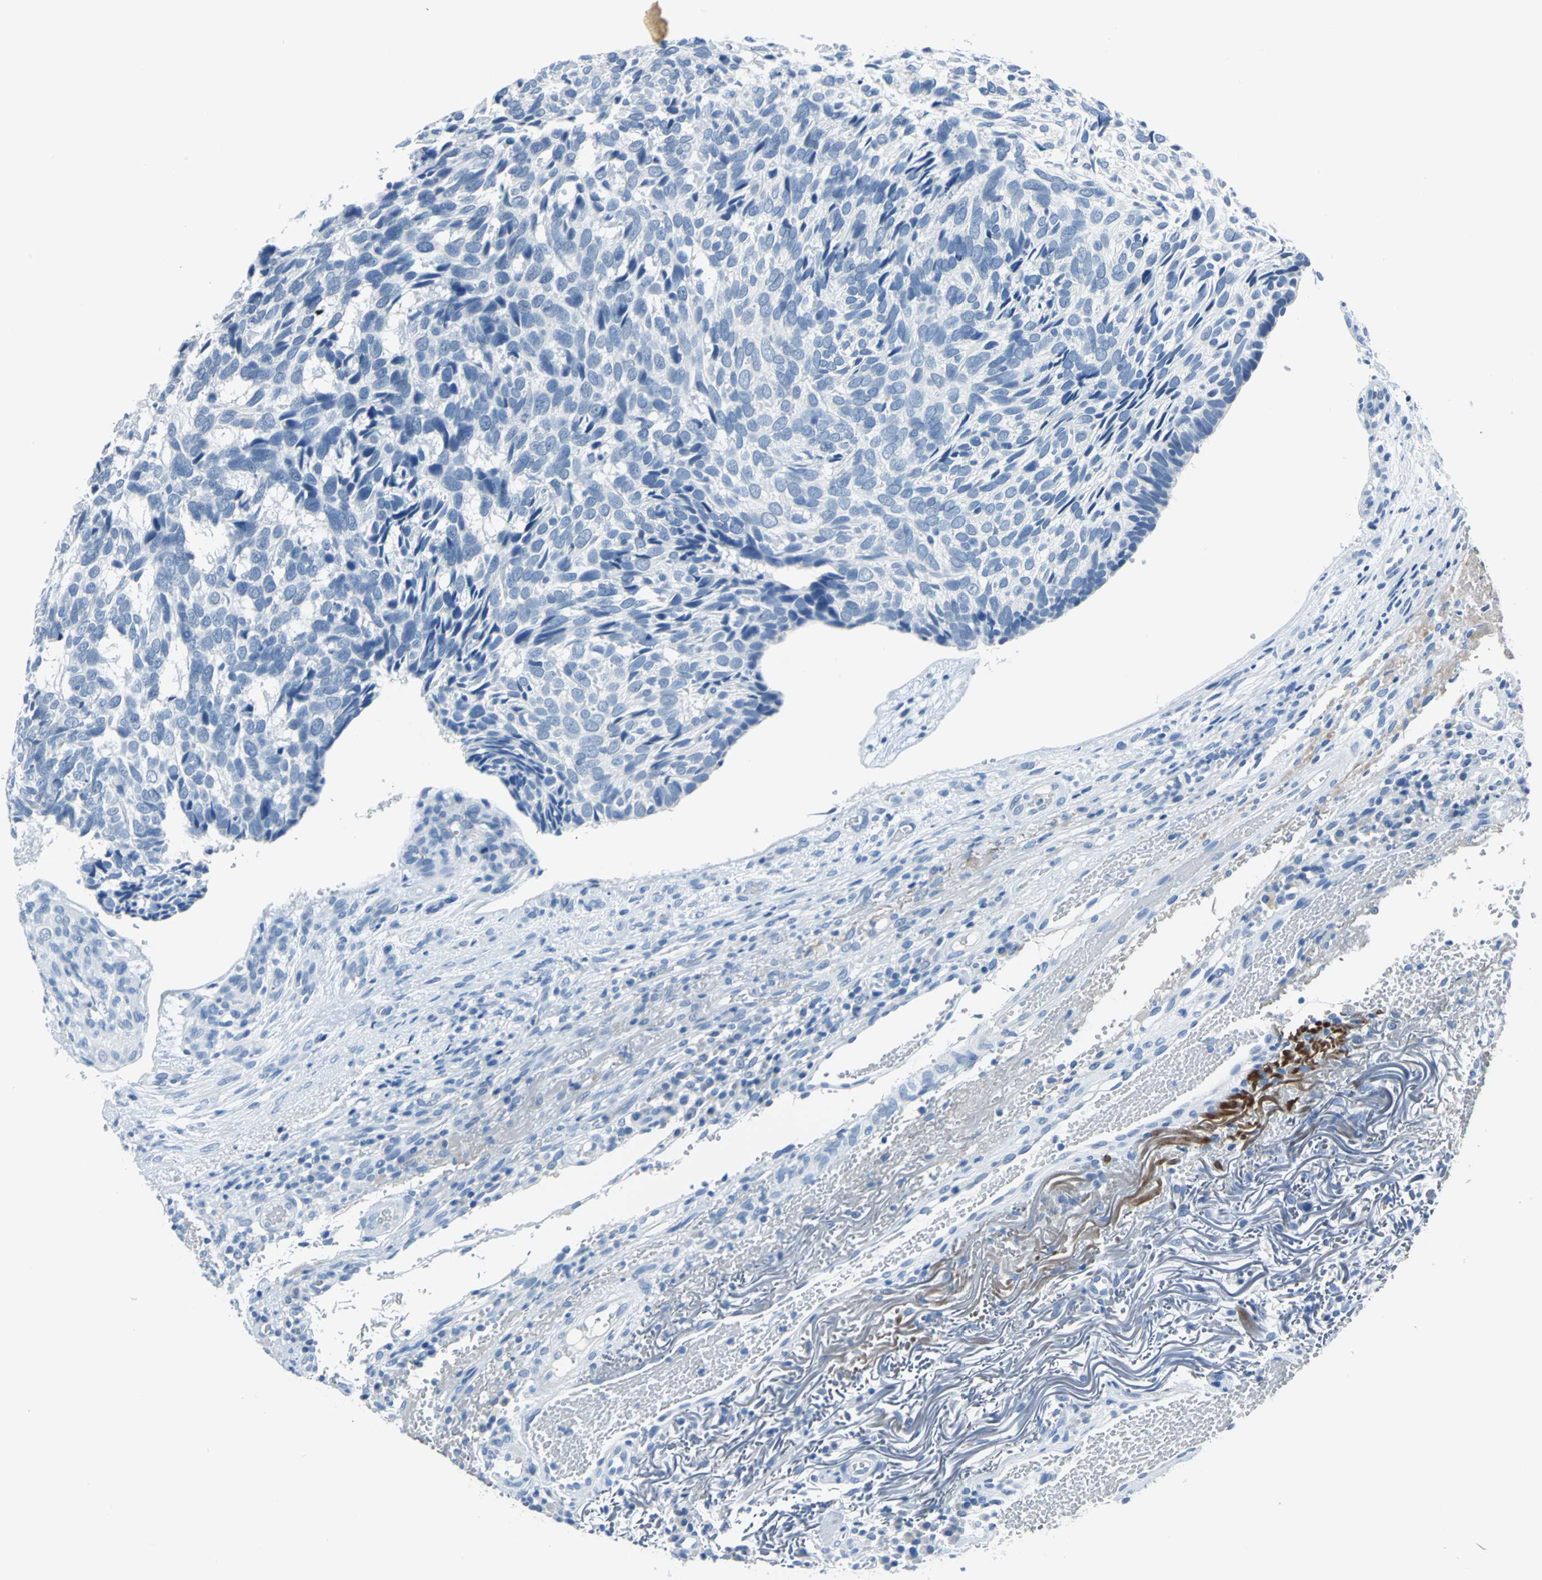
{"staining": {"intensity": "negative", "quantity": "none", "location": "none"}, "tissue": "skin cancer", "cell_type": "Tumor cells", "image_type": "cancer", "snomed": [{"axis": "morphology", "description": "Basal cell carcinoma"}, {"axis": "topography", "description": "Skin"}], "caption": "Immunohistochemistry (IHC) photomicrograph of neoplastic tissue: basal cell carcinoma (skin) stained with DAB reveals no significant protein staining in tumor cells.", "gene": "PKLR", "patient": {"sex": "male", "age": 72}}